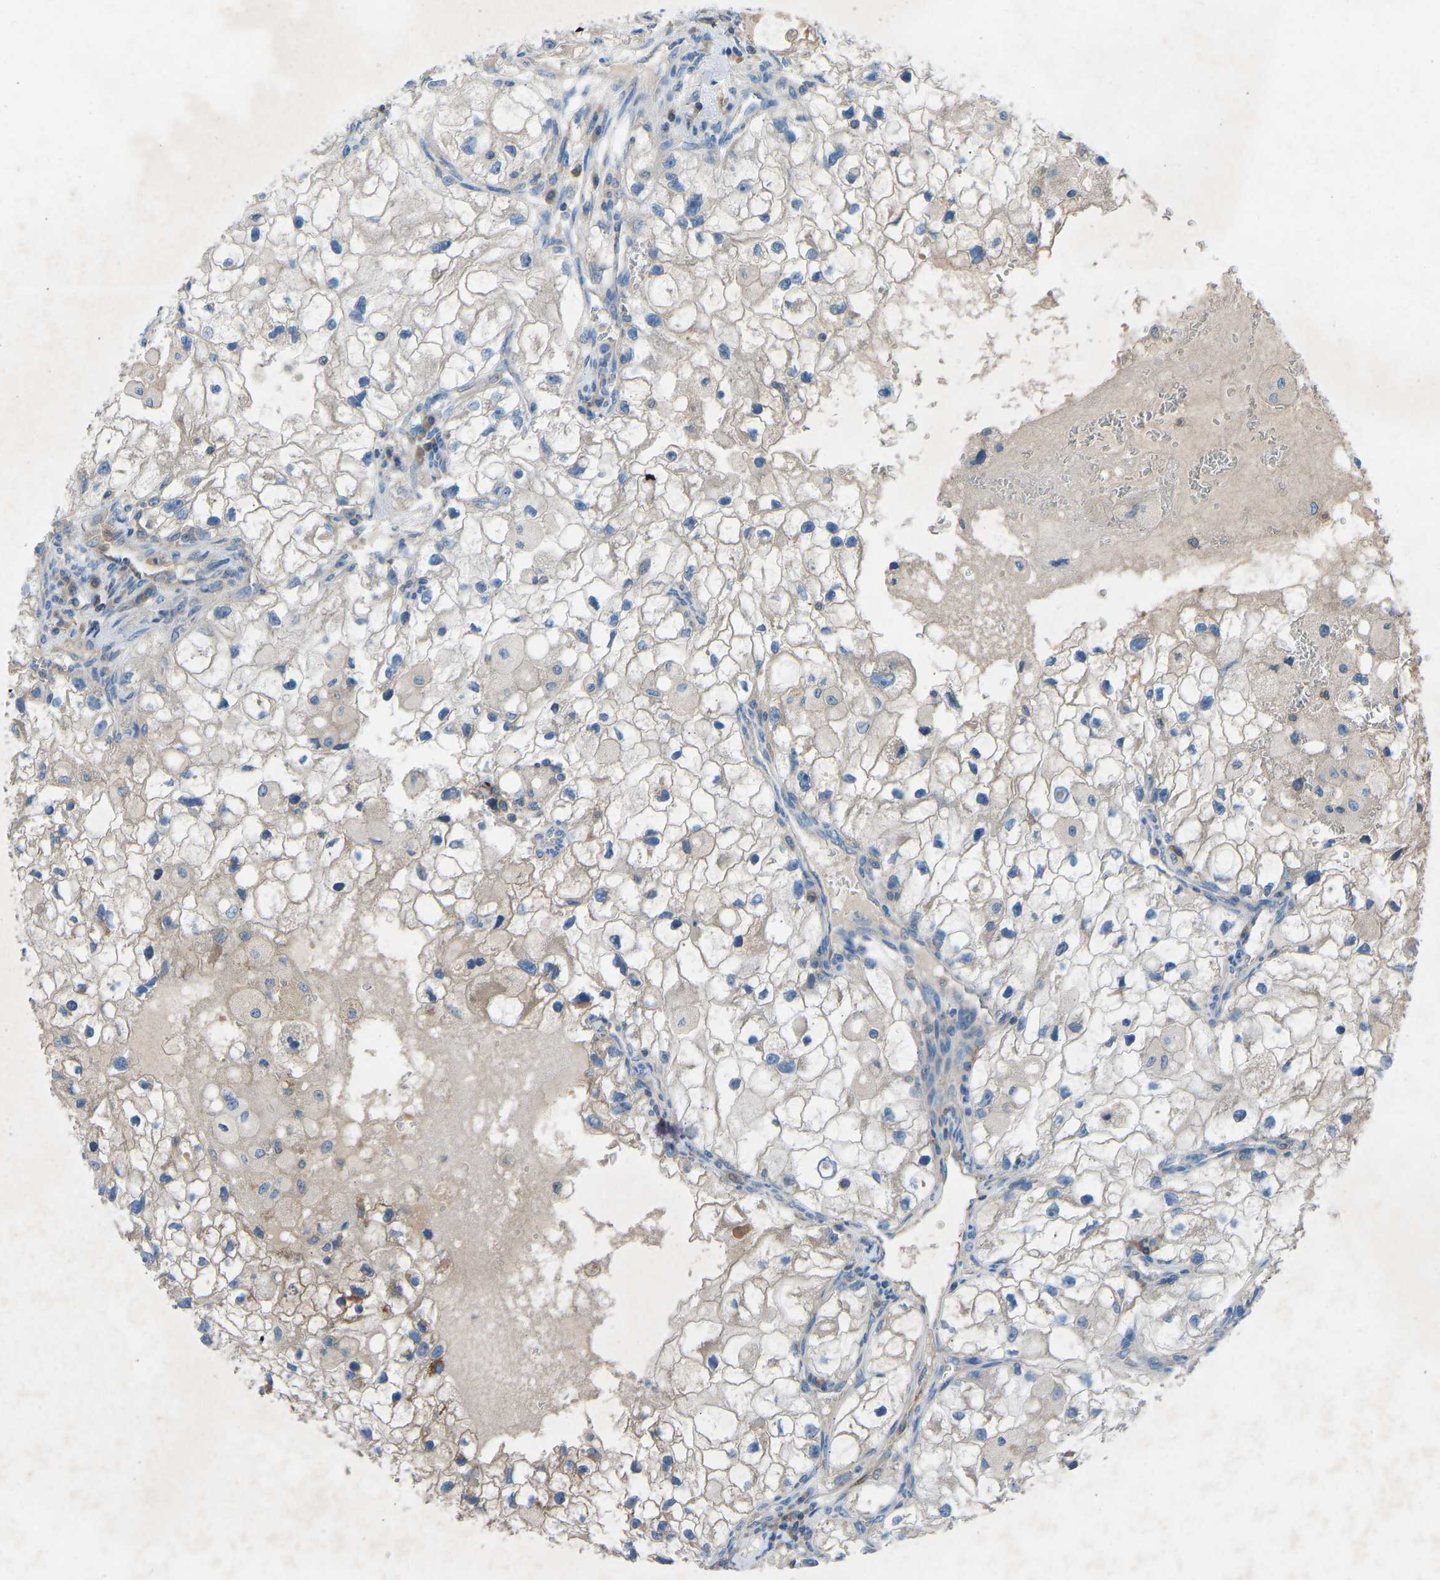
{"staining": {"intensity": "negative", "quantity": "none", "location": "none"}, "tissue": "renal cancer", "cell_type": "Tumor cells", "image_type": "cancer", "snomed": [{"axis": "morphology", "description": "Adenocarcinoma, NOS"}, {"axis": "topography", "description": "Kidney"}], "caption": "The photomicrograph reveals no significant expression in tumor cells of adenocarcinoma (renal).", "gene": "GRK6", "patient": {"sex": "female", "age": 70}}